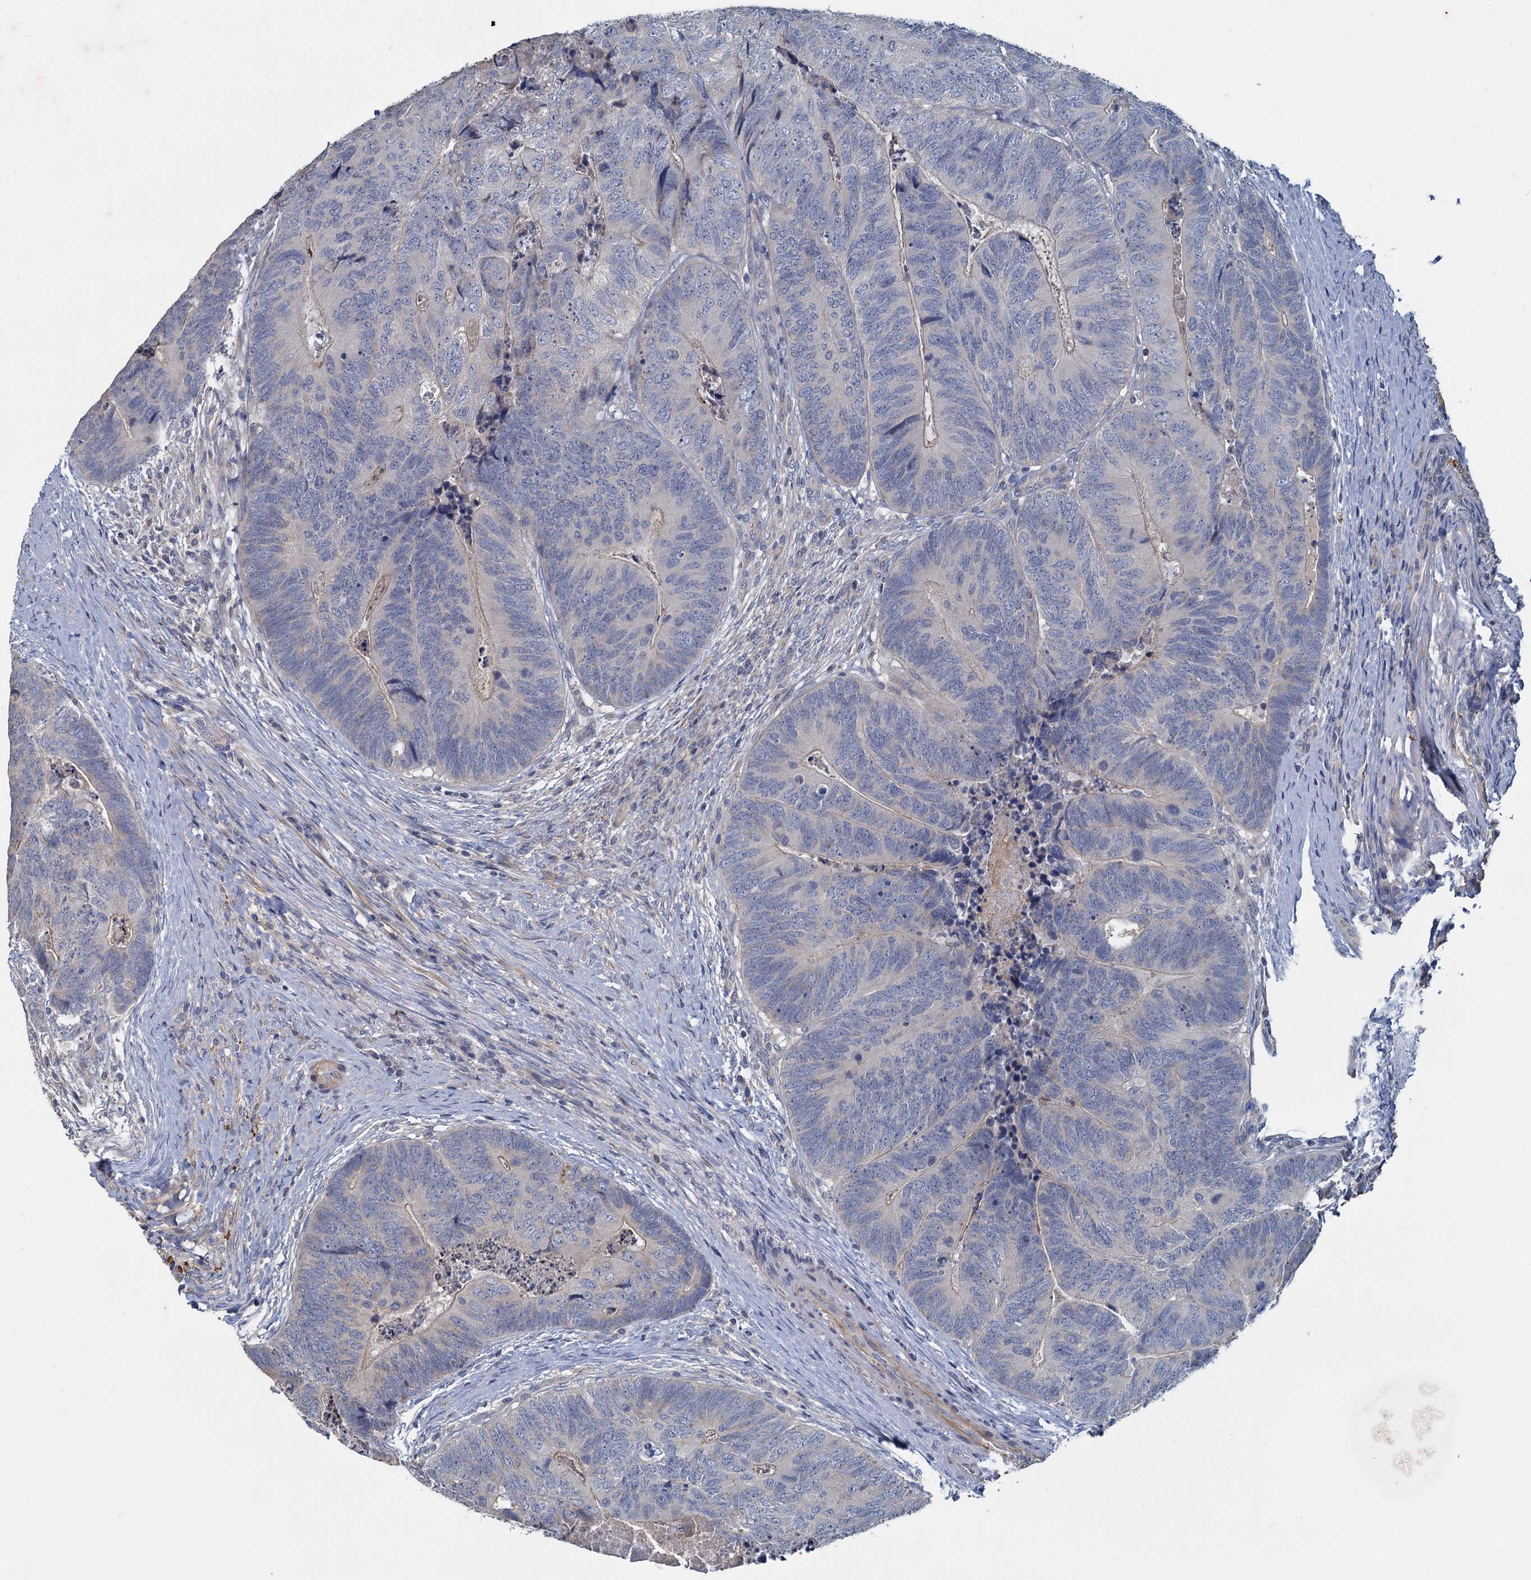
{"staining": {"intensity": "negative", "quantity": "none", "location": "none"}, "tissue": "colorectal cancer", "cell_type": "Tumor cells", "image_type": "cancer", "snomed": [{"axis": "morphology", "description": "Adenocarcinoma, NOS"}, {"axis": "topography", "description": "Colon"}], "caption": "This is a histopathology image of immunohistochemistry staining of colorectal cancer, which shows no staining in tumor cells.", "gene": "SLC2A7", "patient": {"sex": "female", "age": 67}}